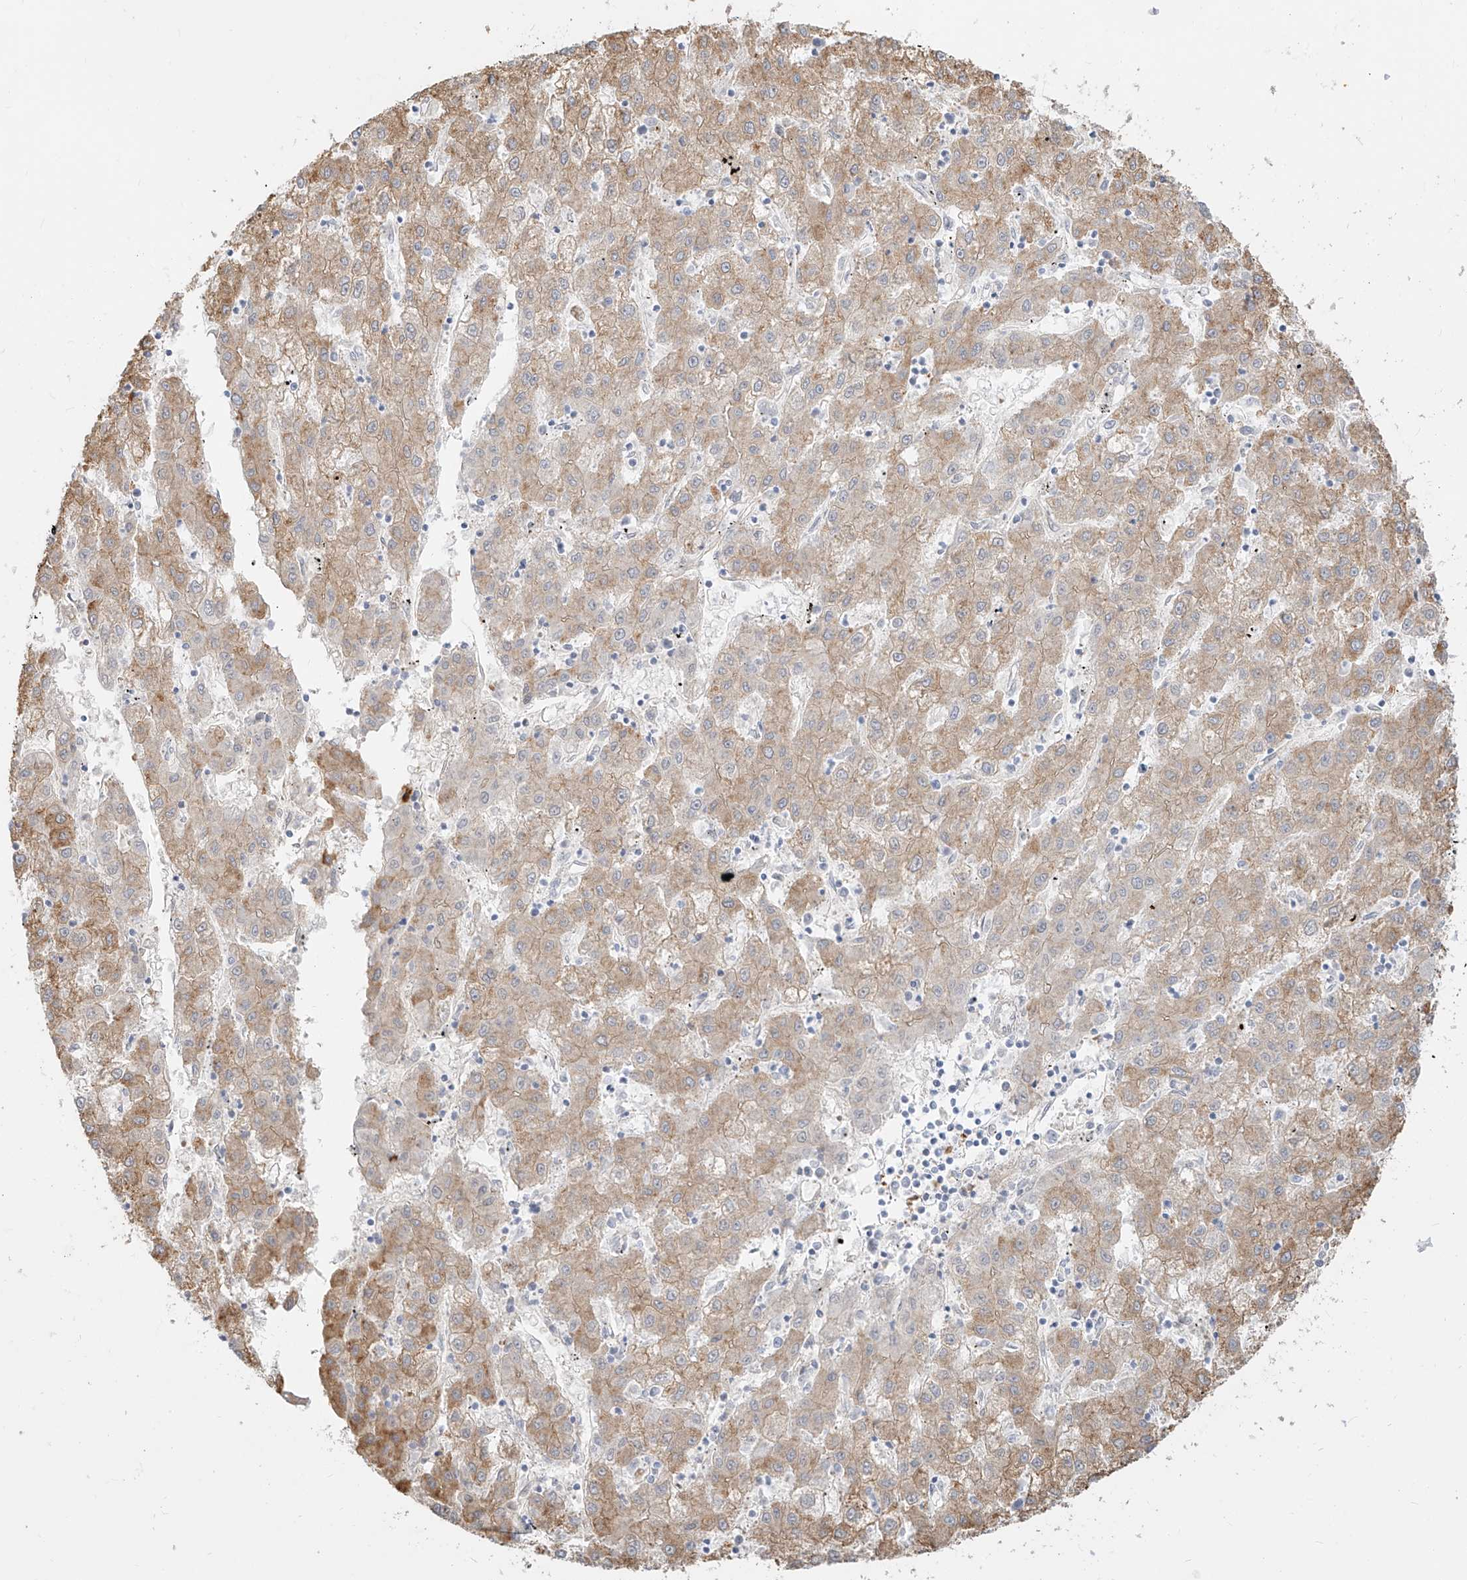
{"staining": {"intensity": "weak", "quantity": "25%-75%", "location": "cytoplasmic/membranous"}, "tissue": "liver cancer", "cell_type": "Tumor cells", "image_type": "cancer", "snomed": [{"axis": "morphology", "description": "Carcinoma, Hepatocellular, NOS"}, {"axis": "topography", "description": "Liver"}], "caption": "Immunohistochemistry (IHC) of liver cancer exhibits low levels of weak cytoplasmic/membranous positivity in approximately 25%-75% of tumor cells. The protein of interest is stained brown, and the nuclei are stained in blue (DAB (3,3'-diaminobenzidine) IHC with brightfield microscopy, high magnification).", "gene": "NHSL1", "patient": {"sex": "male", "age": 72}}